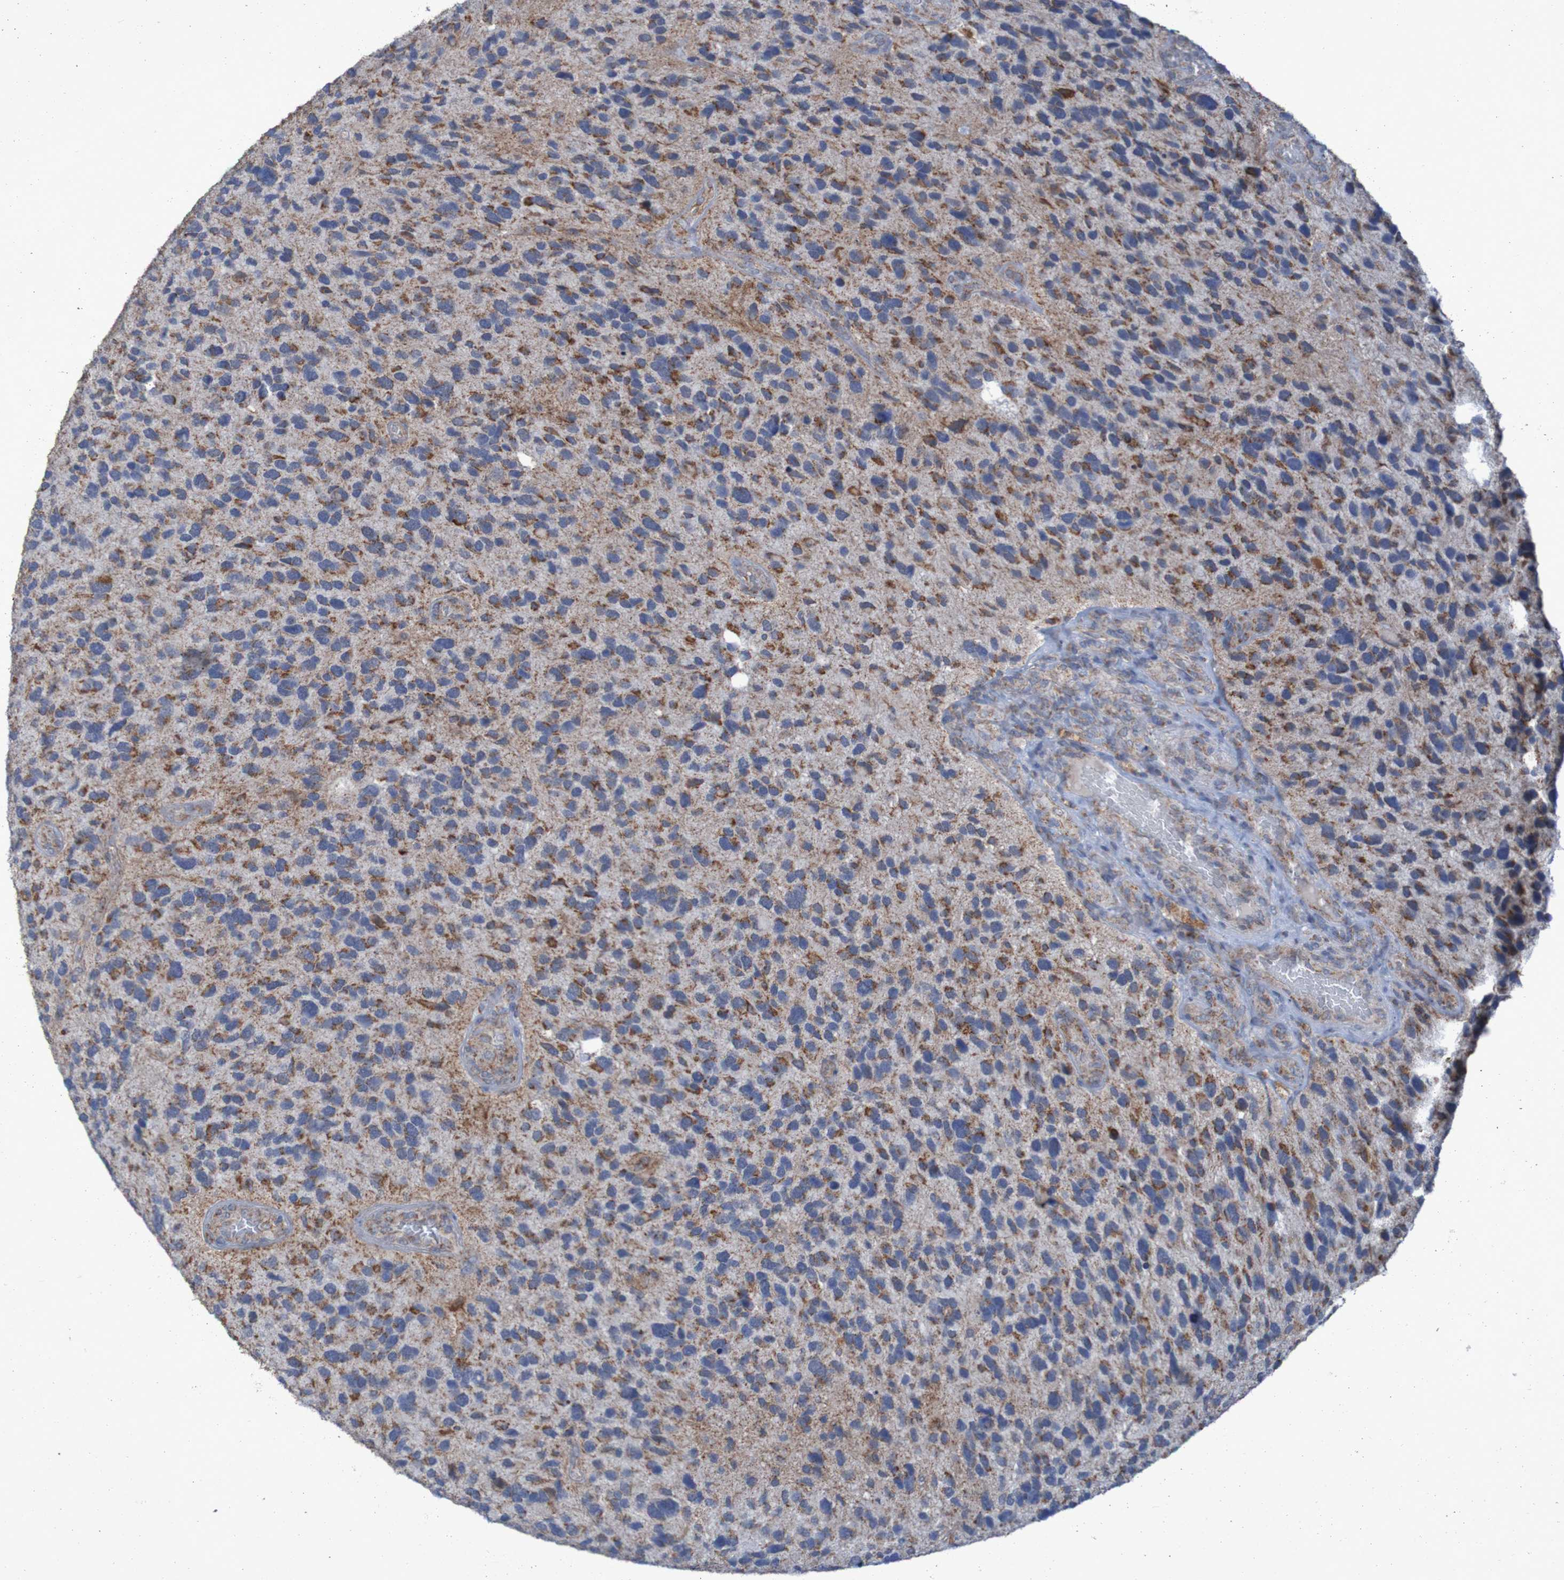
{"staining": {"intensity": "moderate", "quantity": ">75%", "location": "cytoplasmic/membranous"}, "tissue": "glioma", "cell_type": "Tumor cells", "image_type": "cancer", "snomed": [{"axis": "morphology", "description": "Glioma, malignant, High grade"}, {"axis": "topography", "description": "Brain"}], "caption": "Tumor cells show medium levels of moderate cytoplasmic/membranous positivity in approximately >75% of cells in malignant high-grade glioma.", "gene": "CCDC51", "patient": {"sex": "female", "age": 58}}